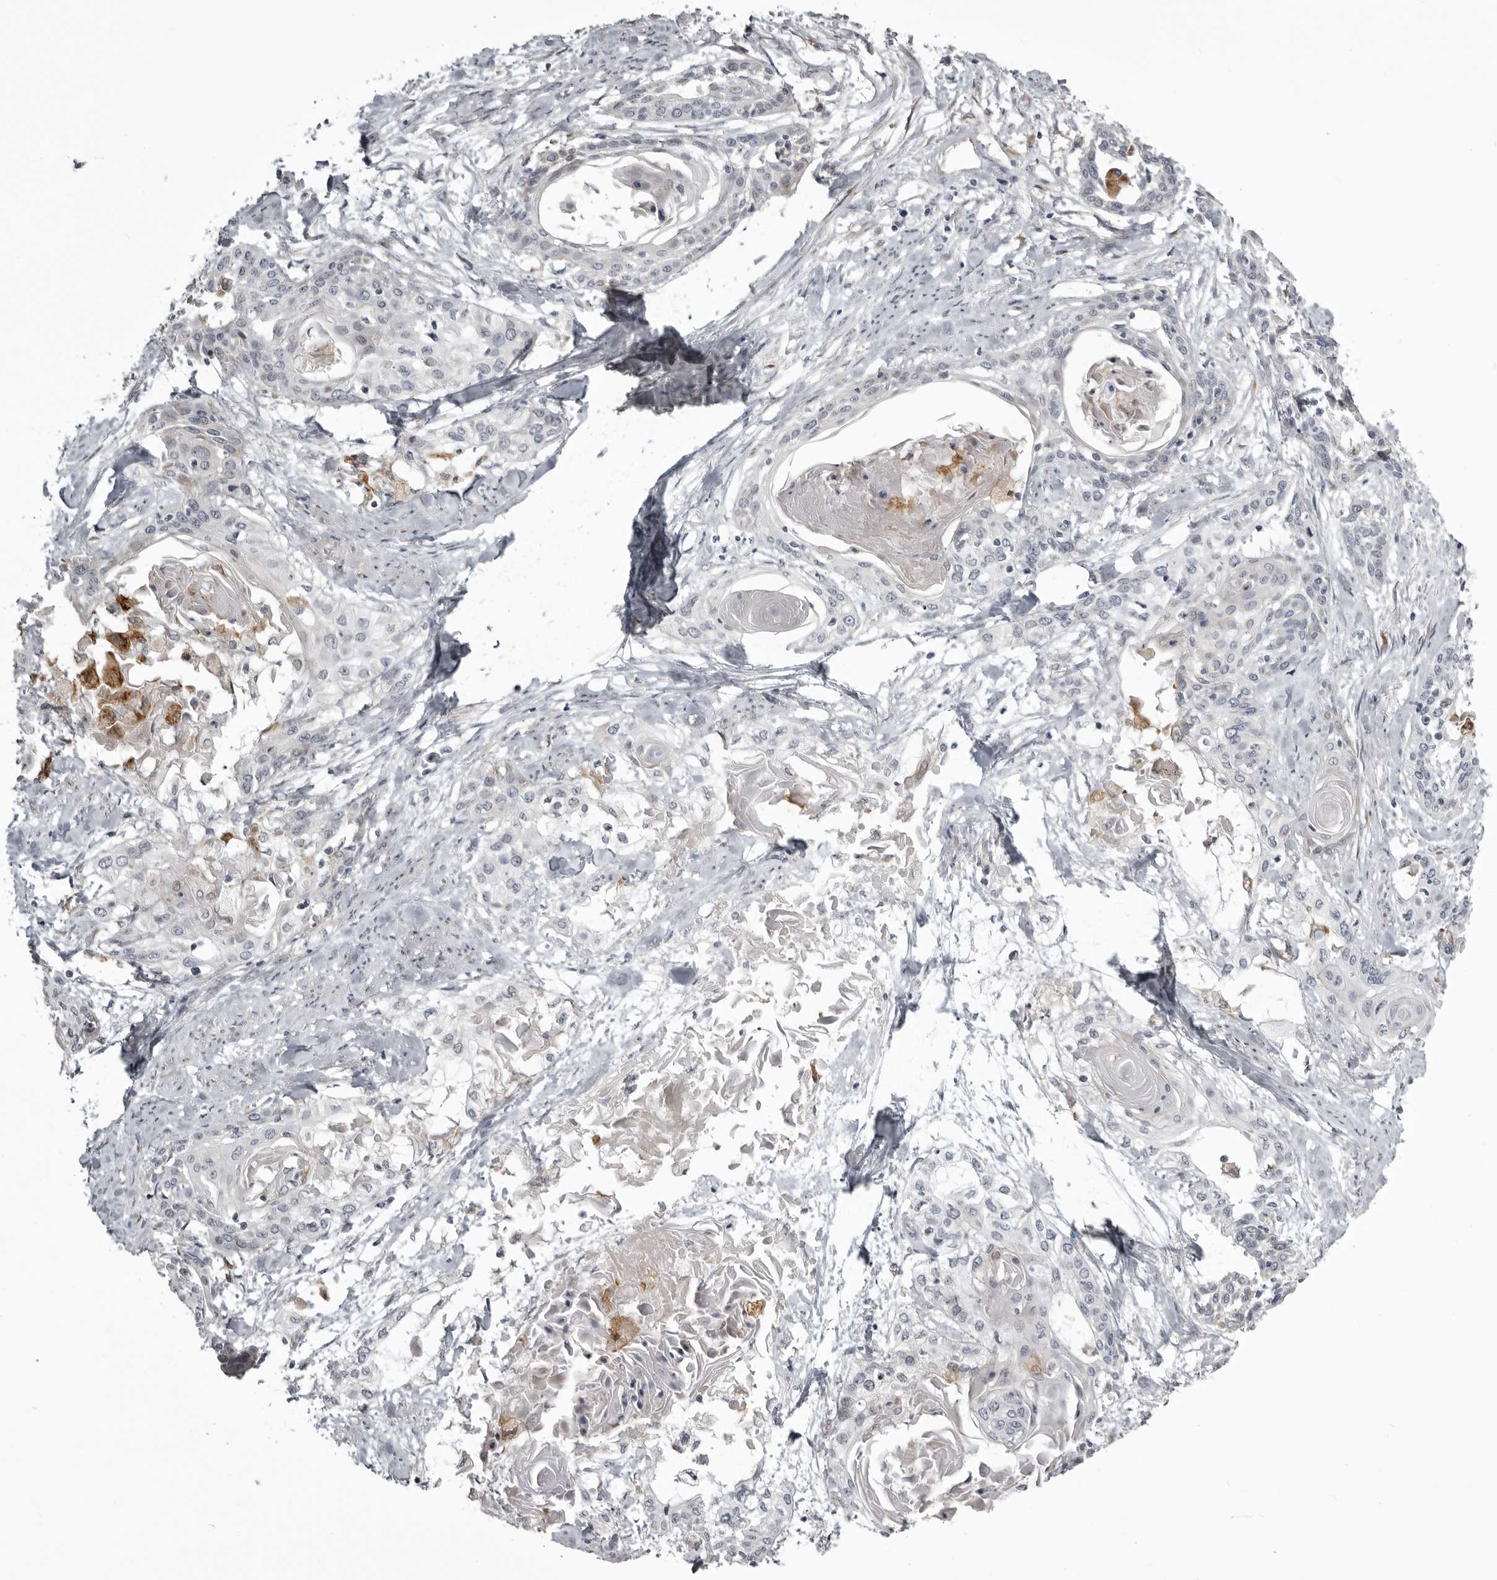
{"staining": {"intensity": "negative", "quantity": "none", "location": "none"}, "tissue": "cervical cancer", "cell_type": "Tumor cells", "image_type": "cancer", "snomed": [{"axis": "morphology", "description": "Squamous cell carcinoma, NOS"}, {"axis": "topography", "description": "Cervix"}], "caption": "A micrograph of human cervical squamous cell carcinoma is negative for staining in tumor cells.", "gene": "NCEH1", "patient": {"sex": "female", "age": 57}}